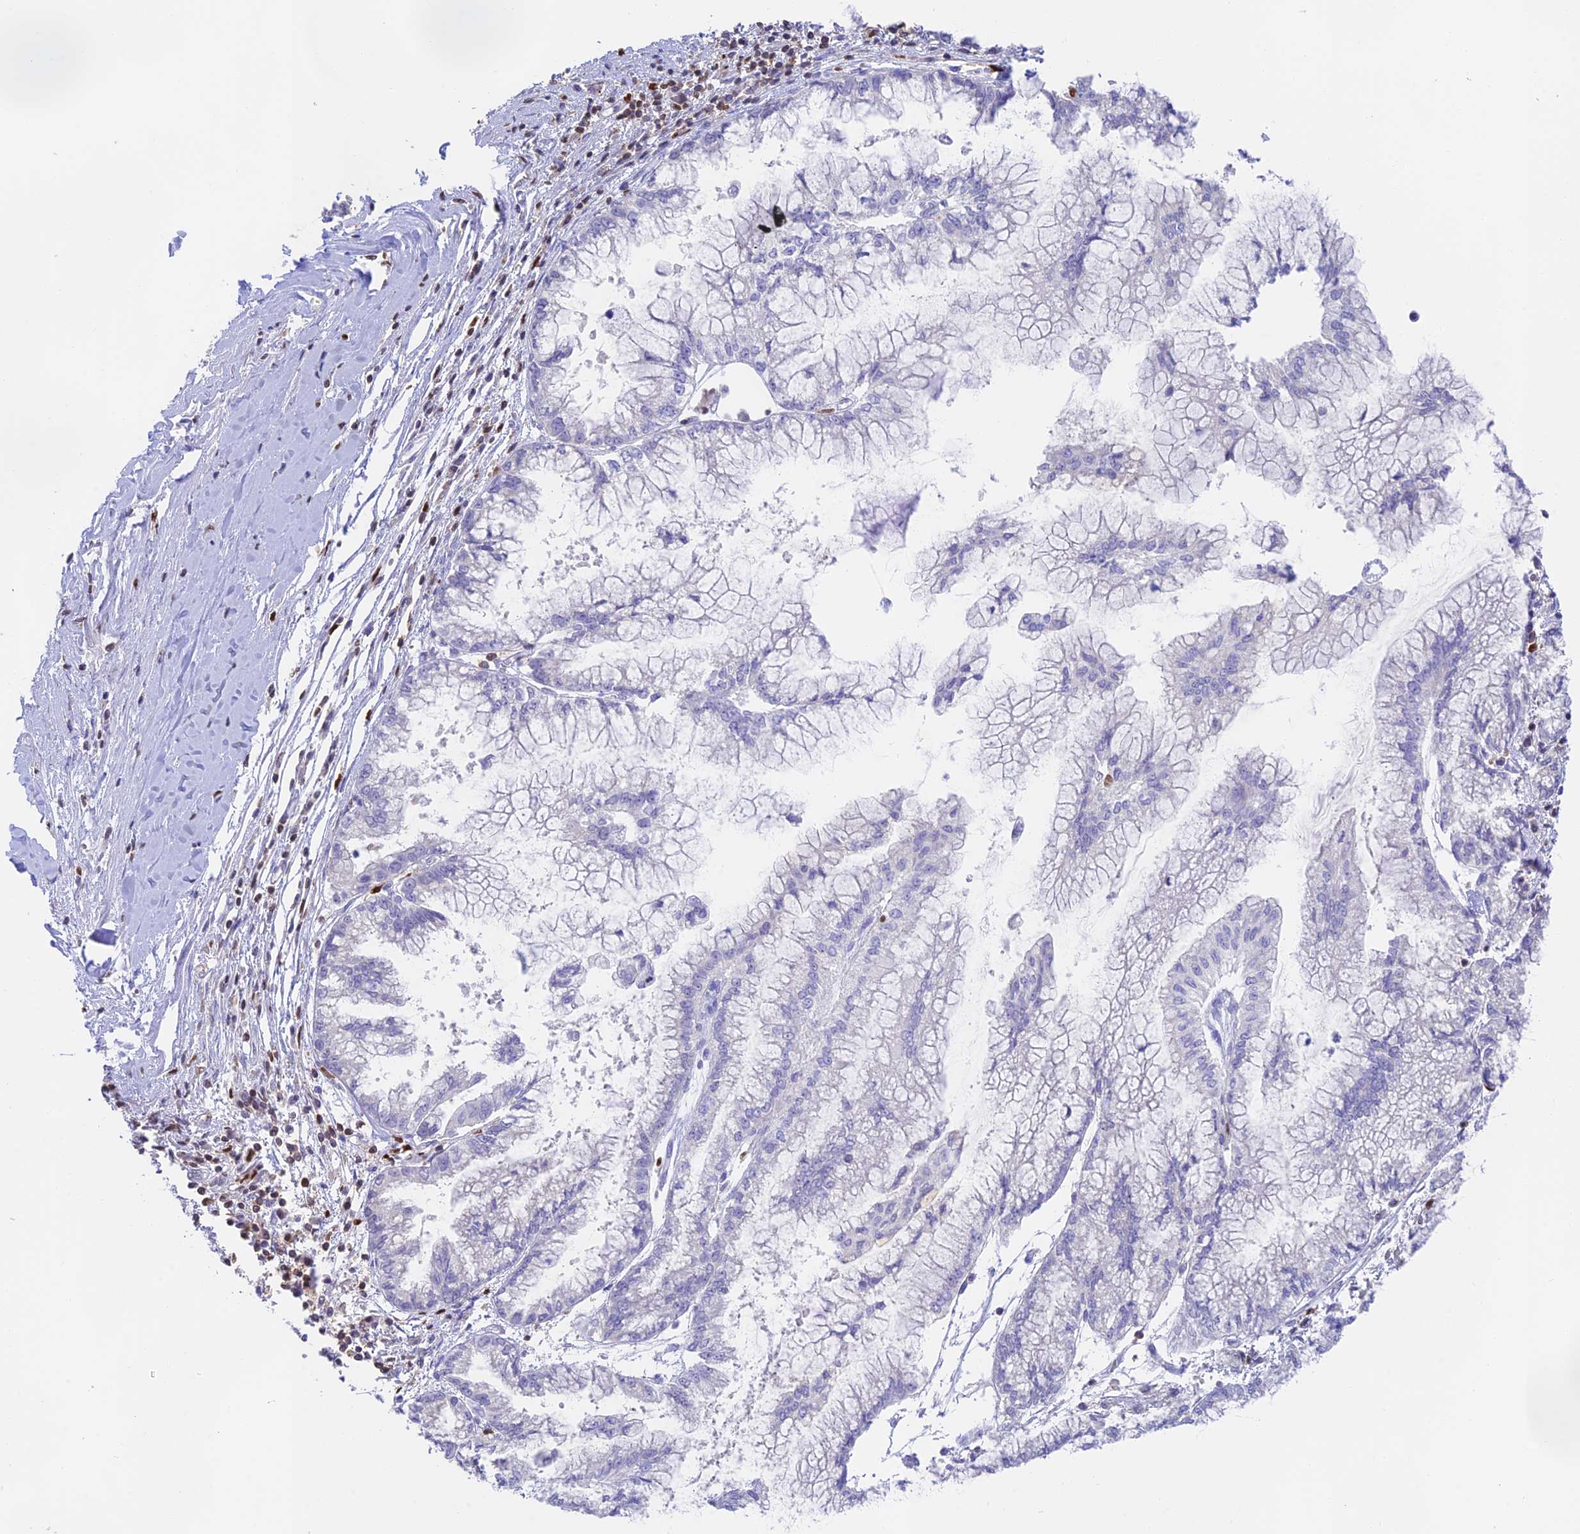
{"staining": {"intensity": "negative", "quantity": "none", "location": "none"}, "tissue": "pancreatic cancer", "cell_type": "Tumor cells", "image_type": "cancer", "snomed": [{"axis": "morphology", "description": "Adenocarcinoma, NOS"}, {"axis": "topography", "description": "Pancreas"}], "caption": "A micrograph of human adenocarcinoma (pancreatic) is negative for staining in tumor cells. (Stains: DAB (3,3'-diaminobenzidine) immunohistochemistry (IHC) with hematoxylin counter stain, Microscopy: brightfield microscopy at high magnification).", "gene": "DENND1C", "patient": {"sex": "male", "age": 73}}